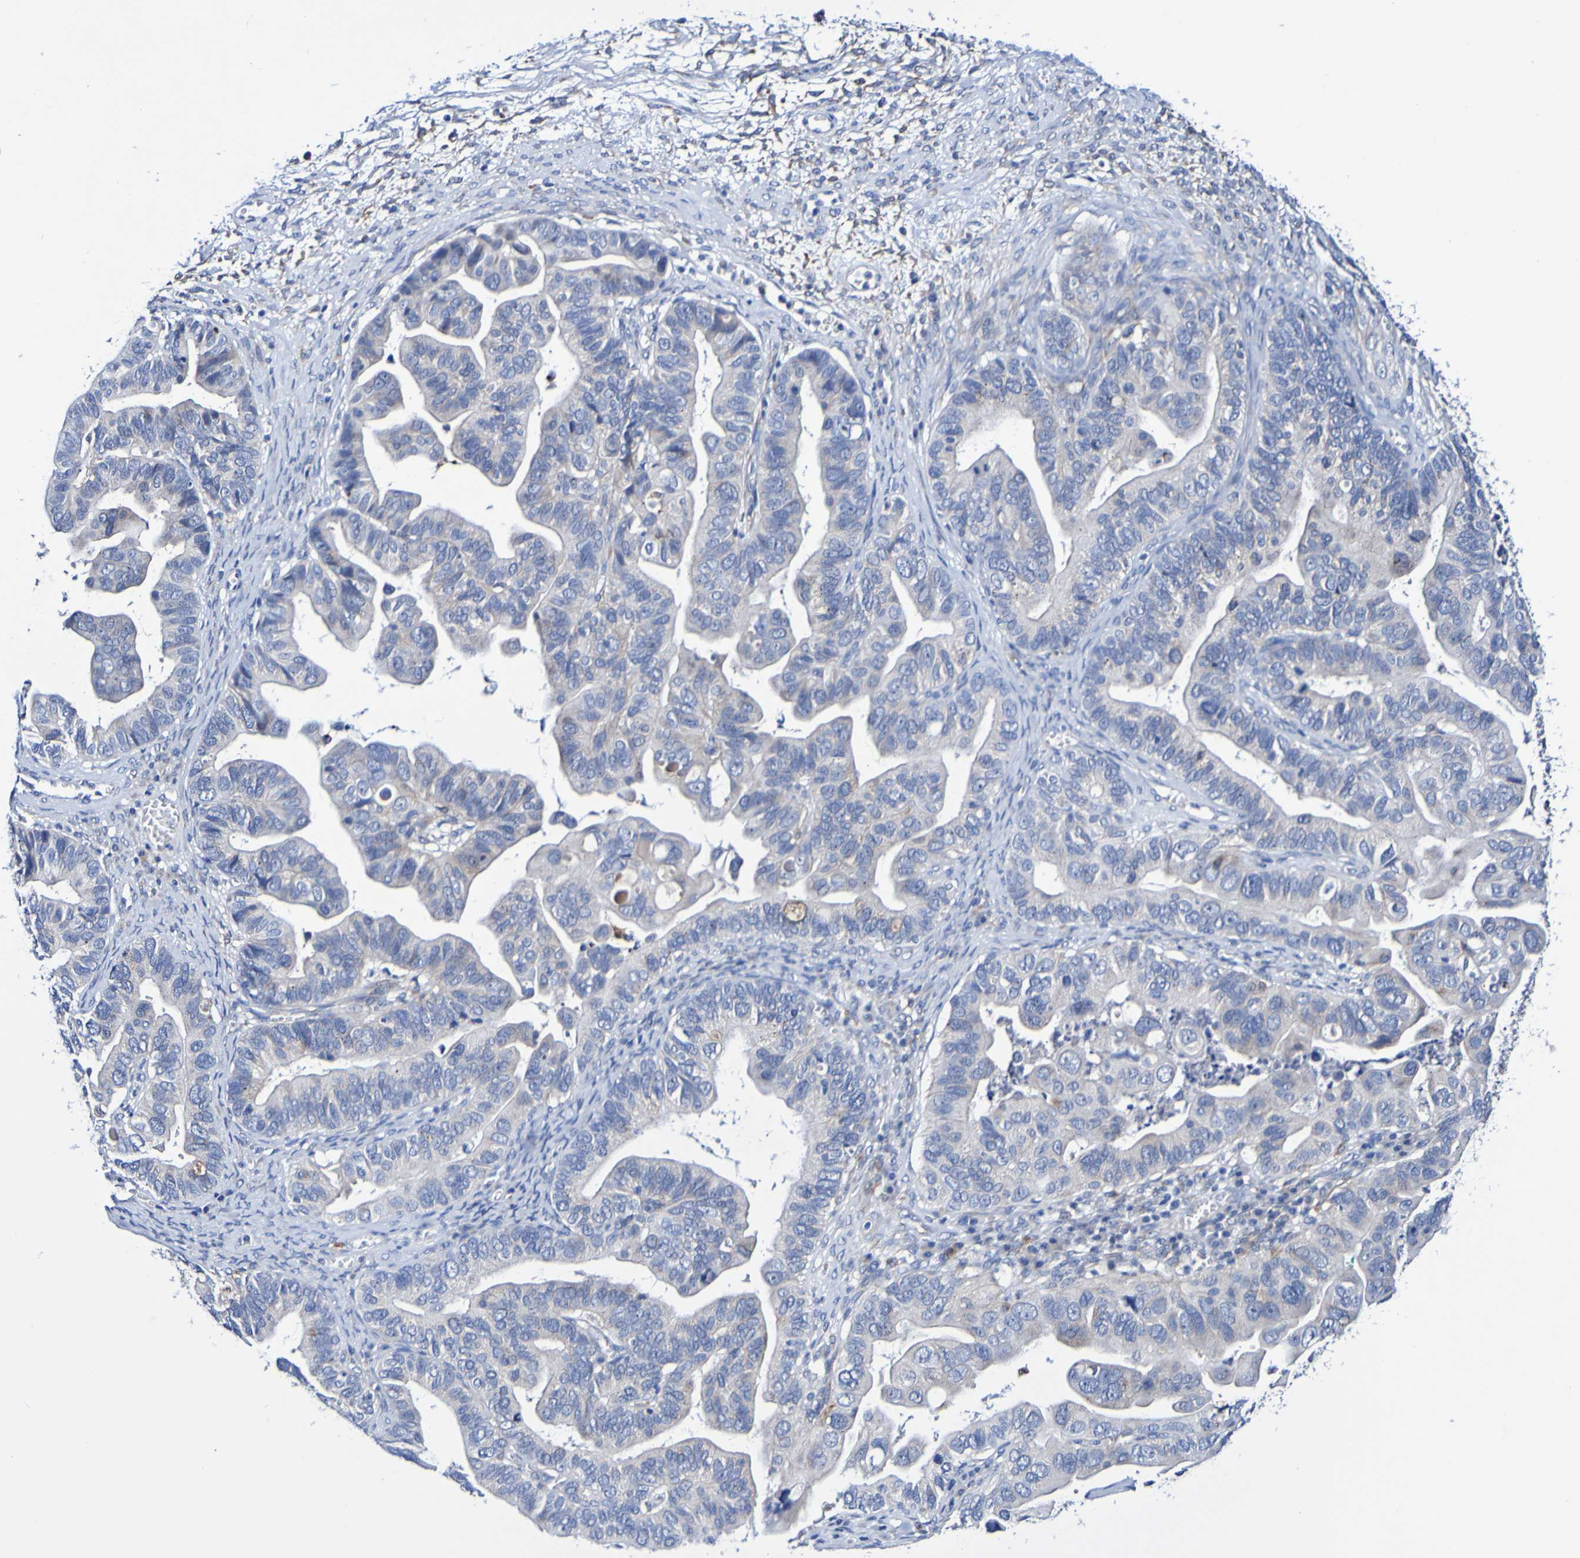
{"staining": {"intensity": "negative", "quantity": "none", "location": "none"}, "tissue": "ovarian cancer", "cell_type": "Tumor cells", "image_type": "cancer", "snomed": [{"axis": "morphology", "description": "Cystadenocarcinoma, serous, NOS"}, {"axis": "topography", "description": "Ovary"}], "caption": "There is no significant staining in tumor cells of ovarian serous cystadenocarcinoma.", "gene": "SEZ6", "patient": {"sex": "female", "age": 56}}